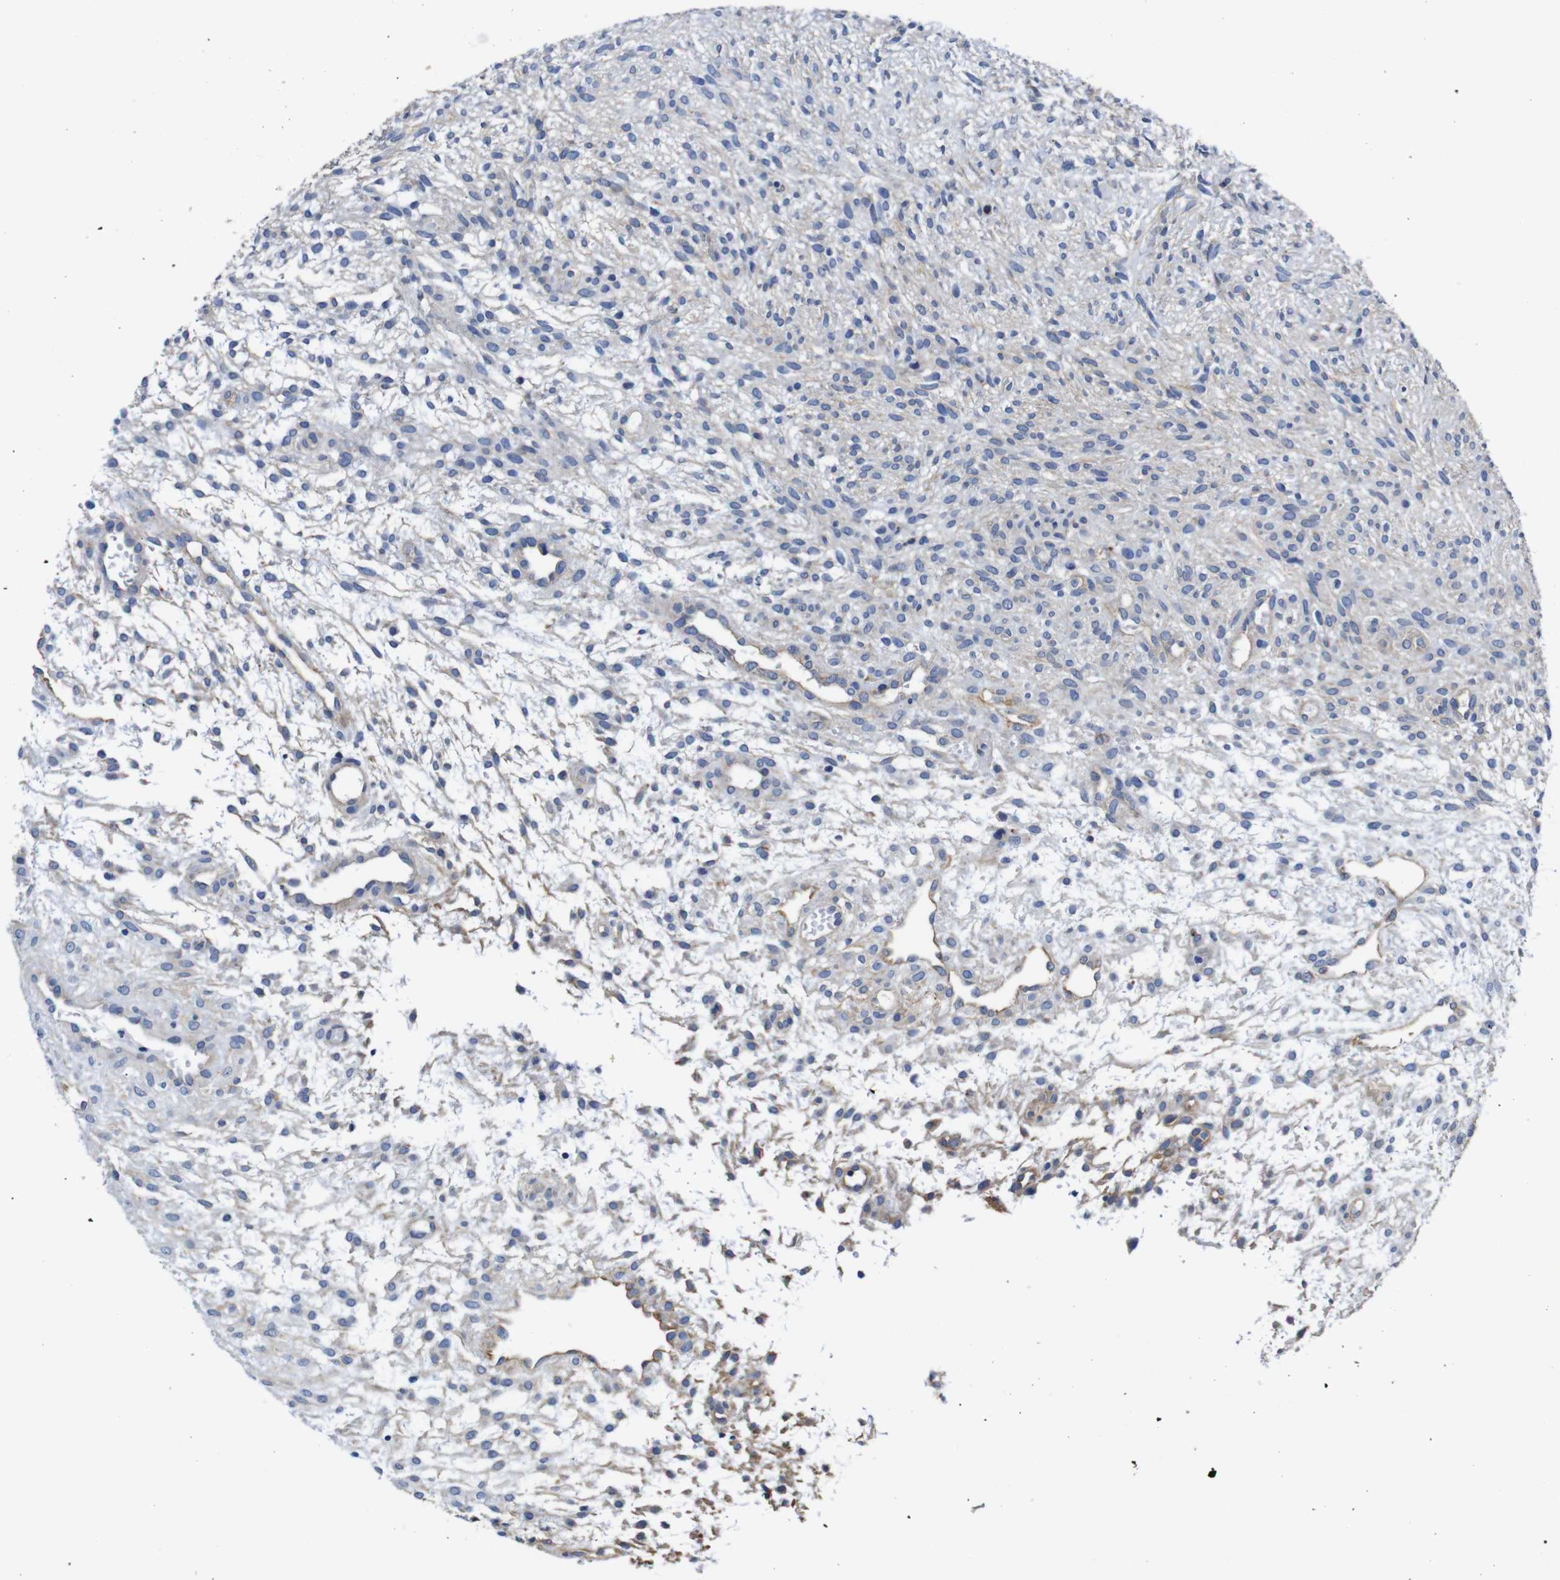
{"staining": {"intensity": "weak", "quantity": "<25%", "location": "cytoplasmic/membranous"}, "tissue": "ovary", "cell_type": "Ovarian stroma cells", "image_type": "normal", "snomed": [{"axis": "morphology", "description": "Normal tissue, NOS"}, {"axis": "morphology", "description": "Cyst, NOS"}, {"axis": "topography", "description": "Ovary"}], "caption": "IHC histopathology image of normal ovary stained for a protein (brown), which shows no staining in ovarian stroma cells.", "gene": "GIMAP2", "patient": {"sex": "female", "age": 18}}